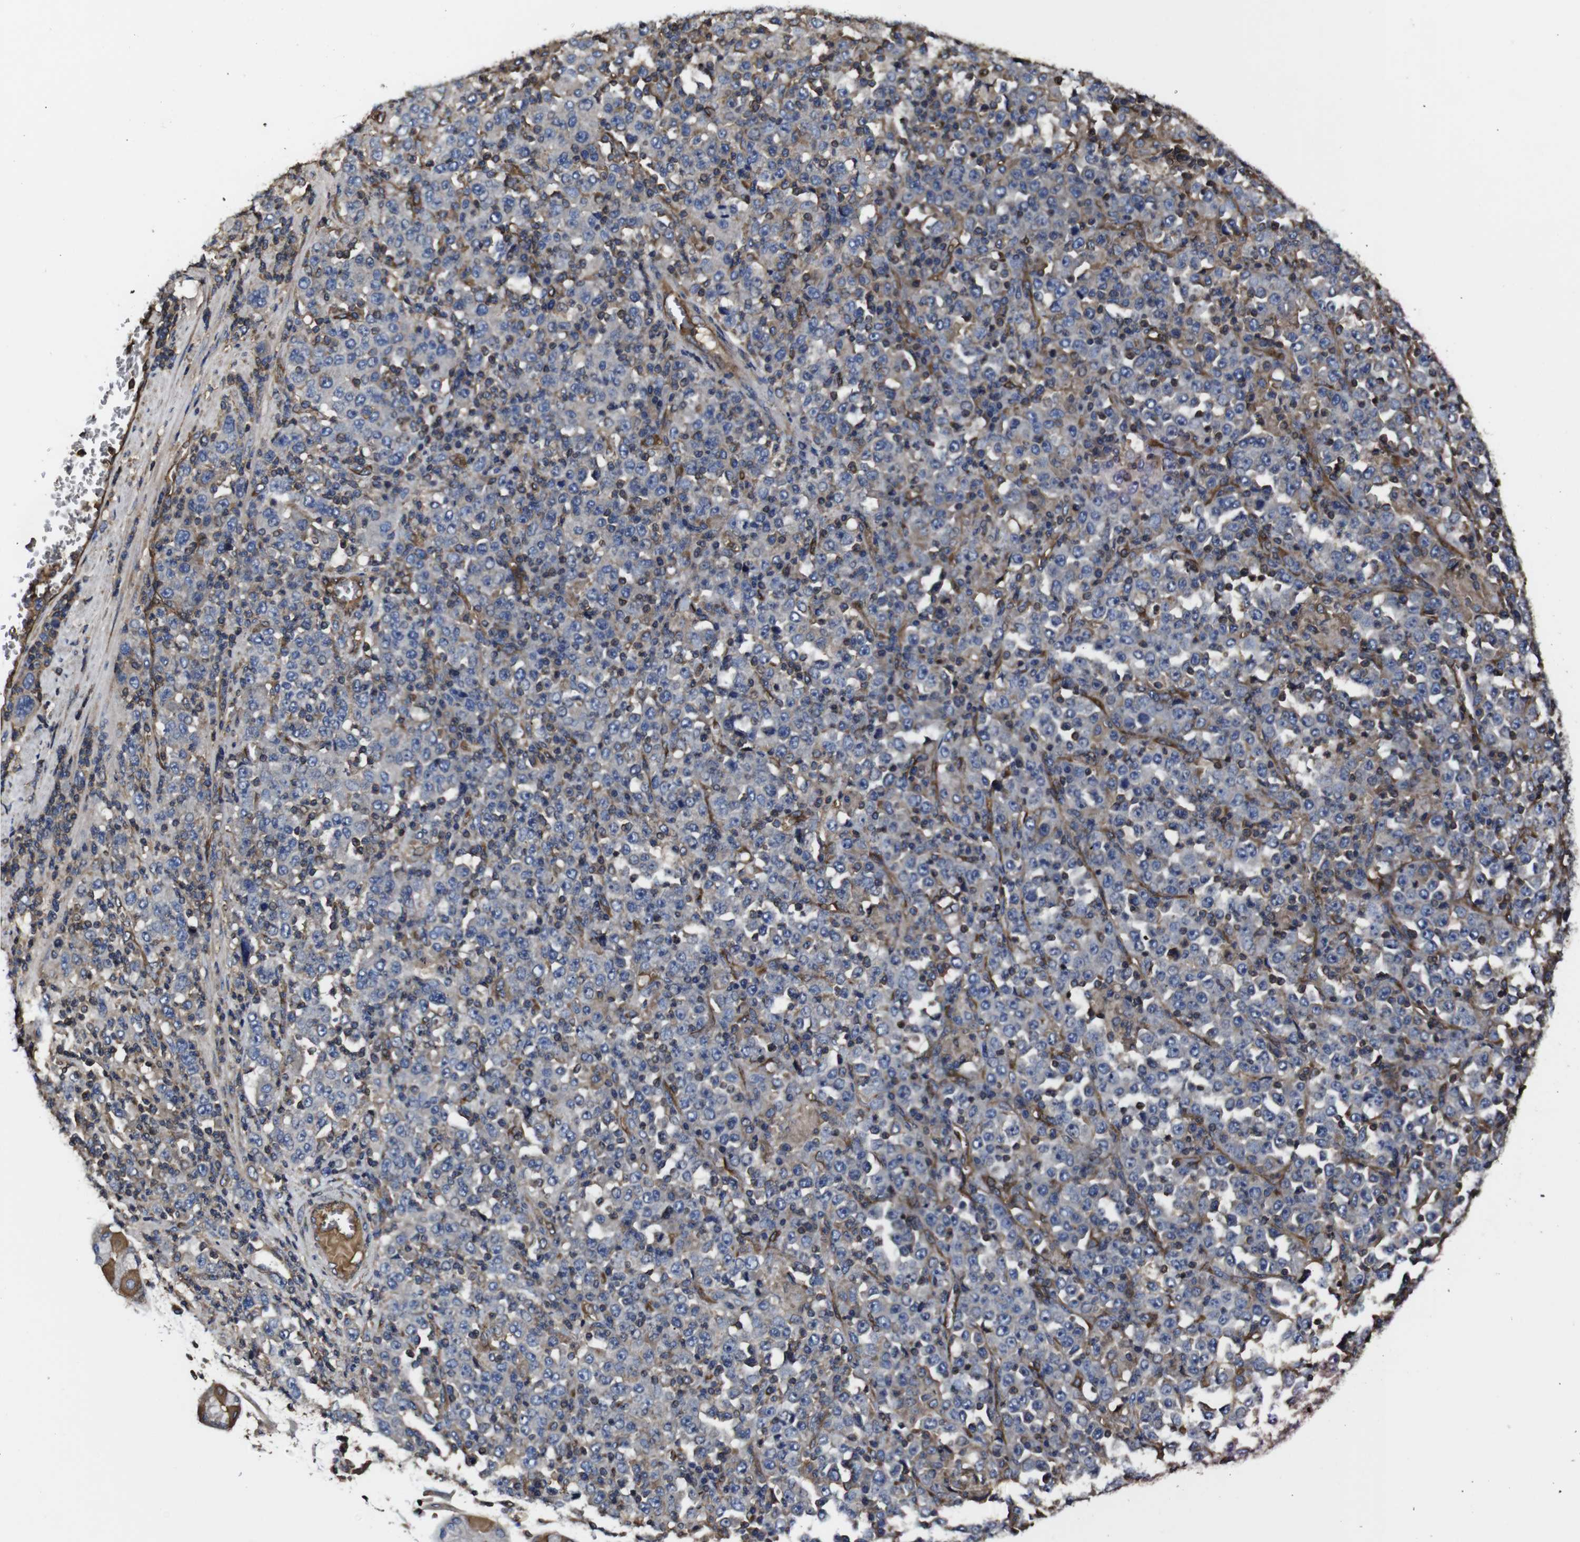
{"staining": {"intensity": "negative", "quantity": "none", "location": "none"}, "tissue": "stomach cancer", "cell_type": "Tumor cells", "image_type": "cancer", "snomed": [{"axis": "morphology", "description": "Normal tissue, NOS"}, {"axis": "morphology", "description": "Adenocarcinoma, NOS"}, {"axis": "topography", "description": "Stomach, upper"}, {"axis": "topography", "description": "Stomach"}], "caption": "Stomach cancer stained for a protein using immunohistochemistry (IHC) reveals no staining tumor cells.", "gene": "MSN", "patient": {"sex": "male", "age": 59}}